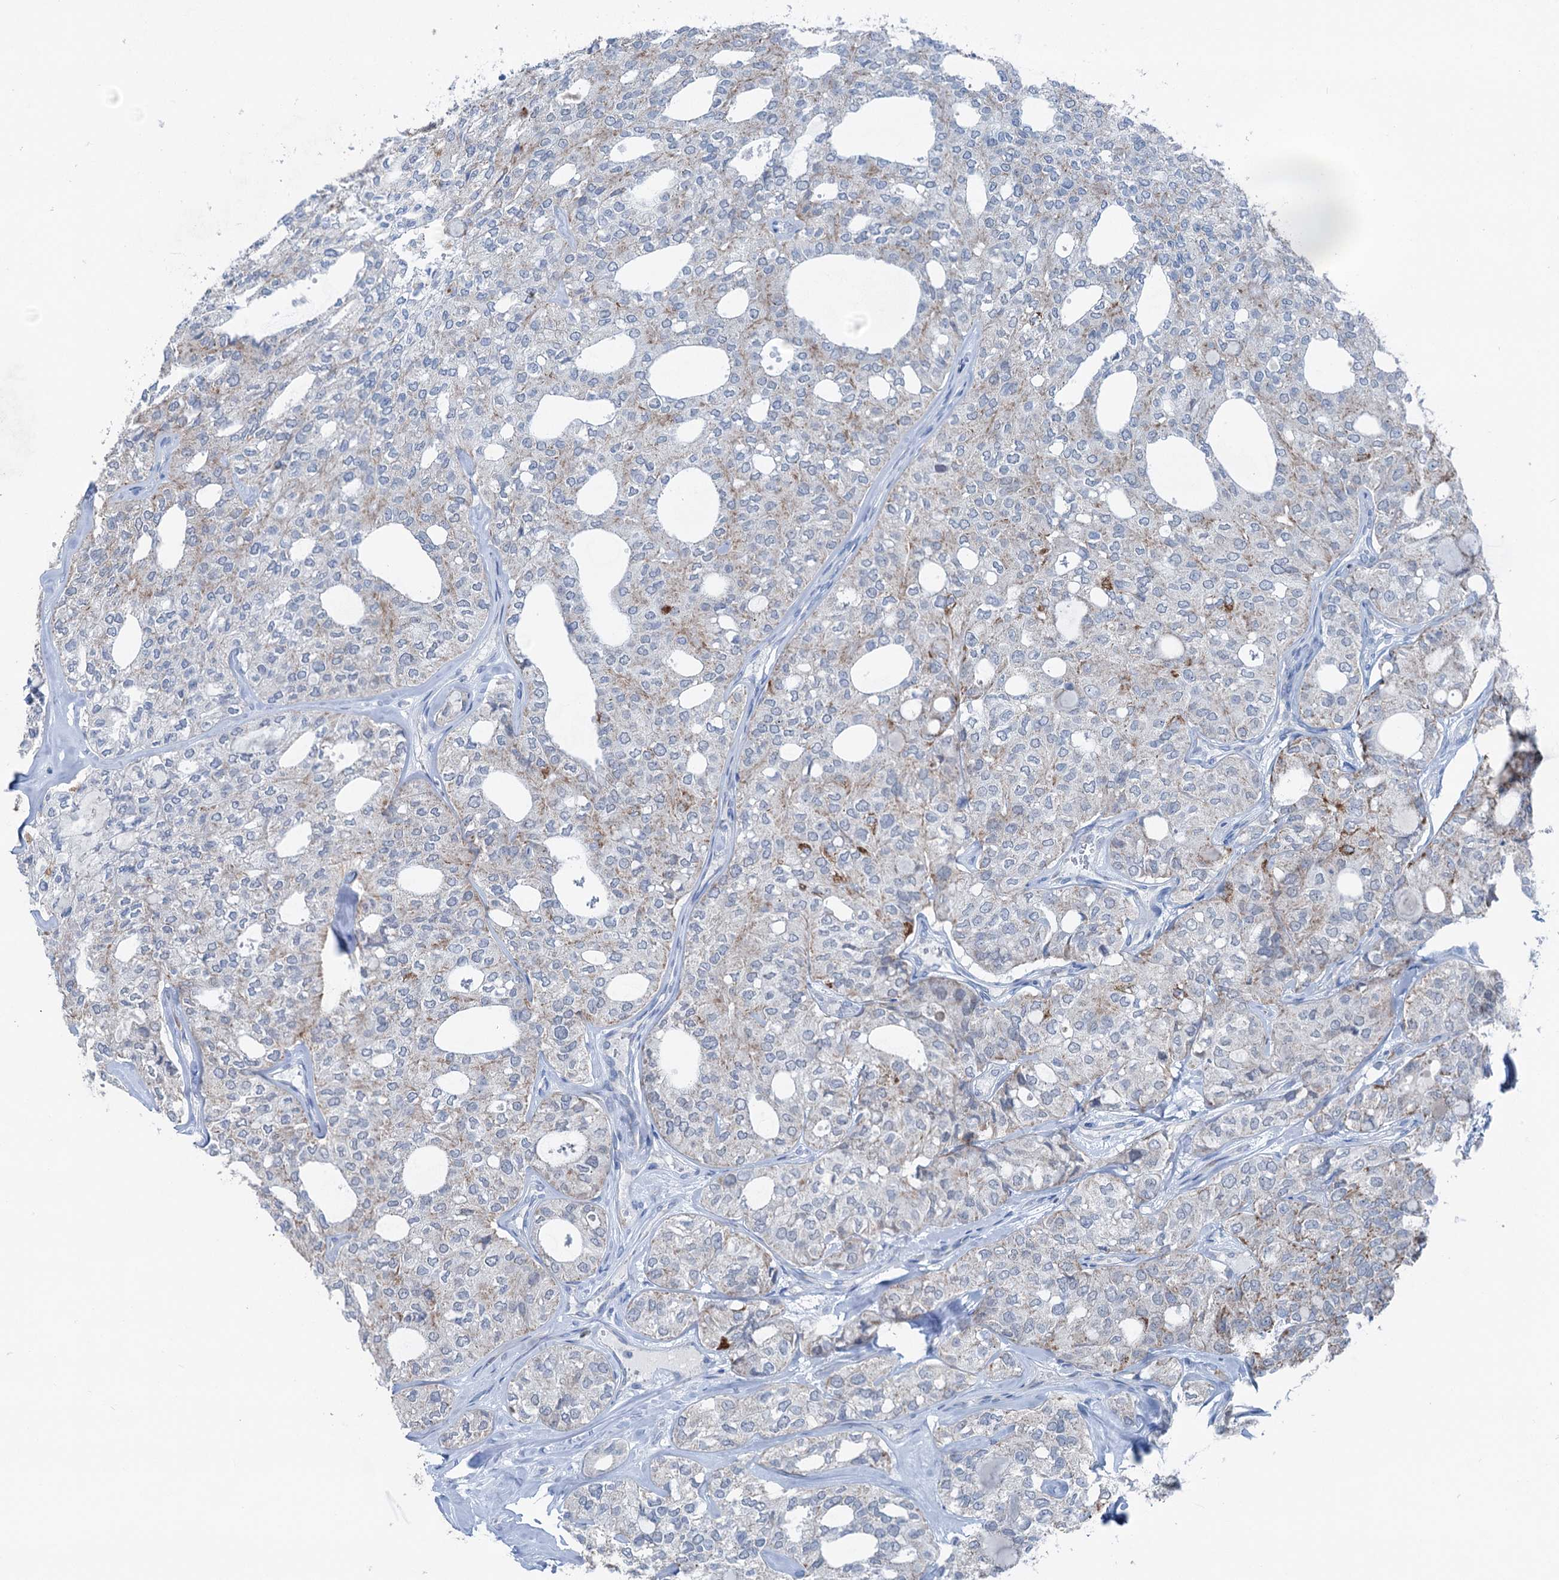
{"staining": {"intensity": "moderate", "quantity": "<25%", "location": "cytoplasmic/membranous"}, "tissue": "thyroid cancer", "cell_type": "Tumor cells", "image_type": "cancer", "snomed": [{"axis": "morphology", "description": "Follicular adenoma carcinoma, NOS"}, {"axis": "topography", "description": "Thyroid gland"}], "caption": "Immunohistochemistry image of neoplastic tissue: human thyroid cancer (follicular adenoma carcinoma) stained using immunohistochemistry reveals low levels of moderate protein expression localized specifically in the cytoplasmic/membranous of tumor cells, appearing as a cytoplasmic/membranous brown color.", "gene": "ELP4", "patient": {"sex": "male", "age": 75}}